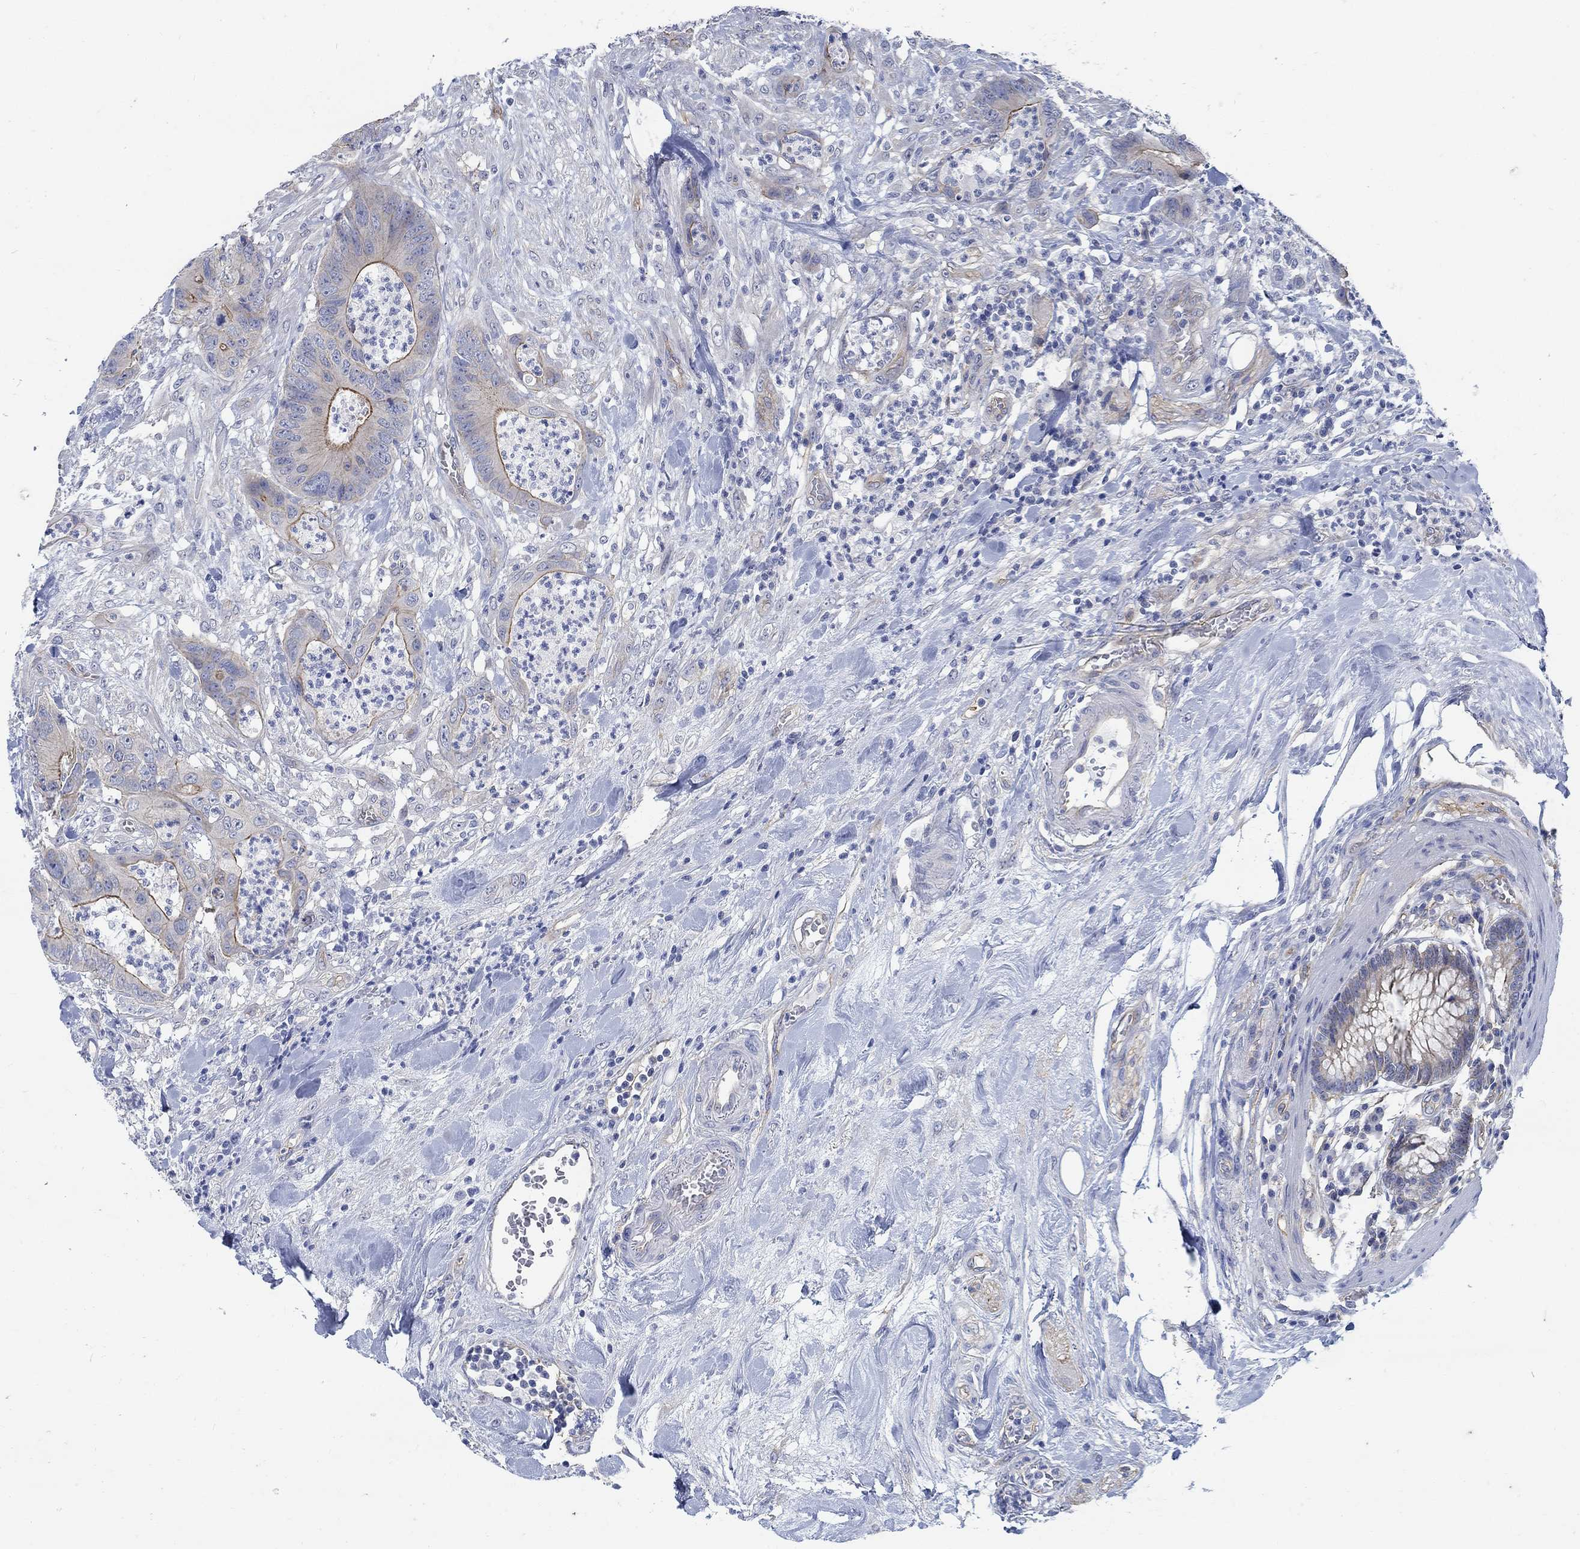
{"staining": {"intensity": "moderate", "quantity": "<25%", "location": "cytoplasmic/membranous"}, "tissue": "colorectal cancer", "cell_type": "Tumor cells", "image_type": "cancer", "snomed": [{"axis": "morphology", "description": "Adenocarcinoma, NOS"}, {"axis": "topography", "description": "Colon"}], "caption": "High-power microscopy captured an immunohistochemistry (IHC) histopathology image of colorectal cancer (adenocarcinoma), revealing moderate cytoplasmic/membranous expression in approximately <25% of tumor cells.", "gene": "TMEM198", "patient": {"sex": "male", "age": 84}}